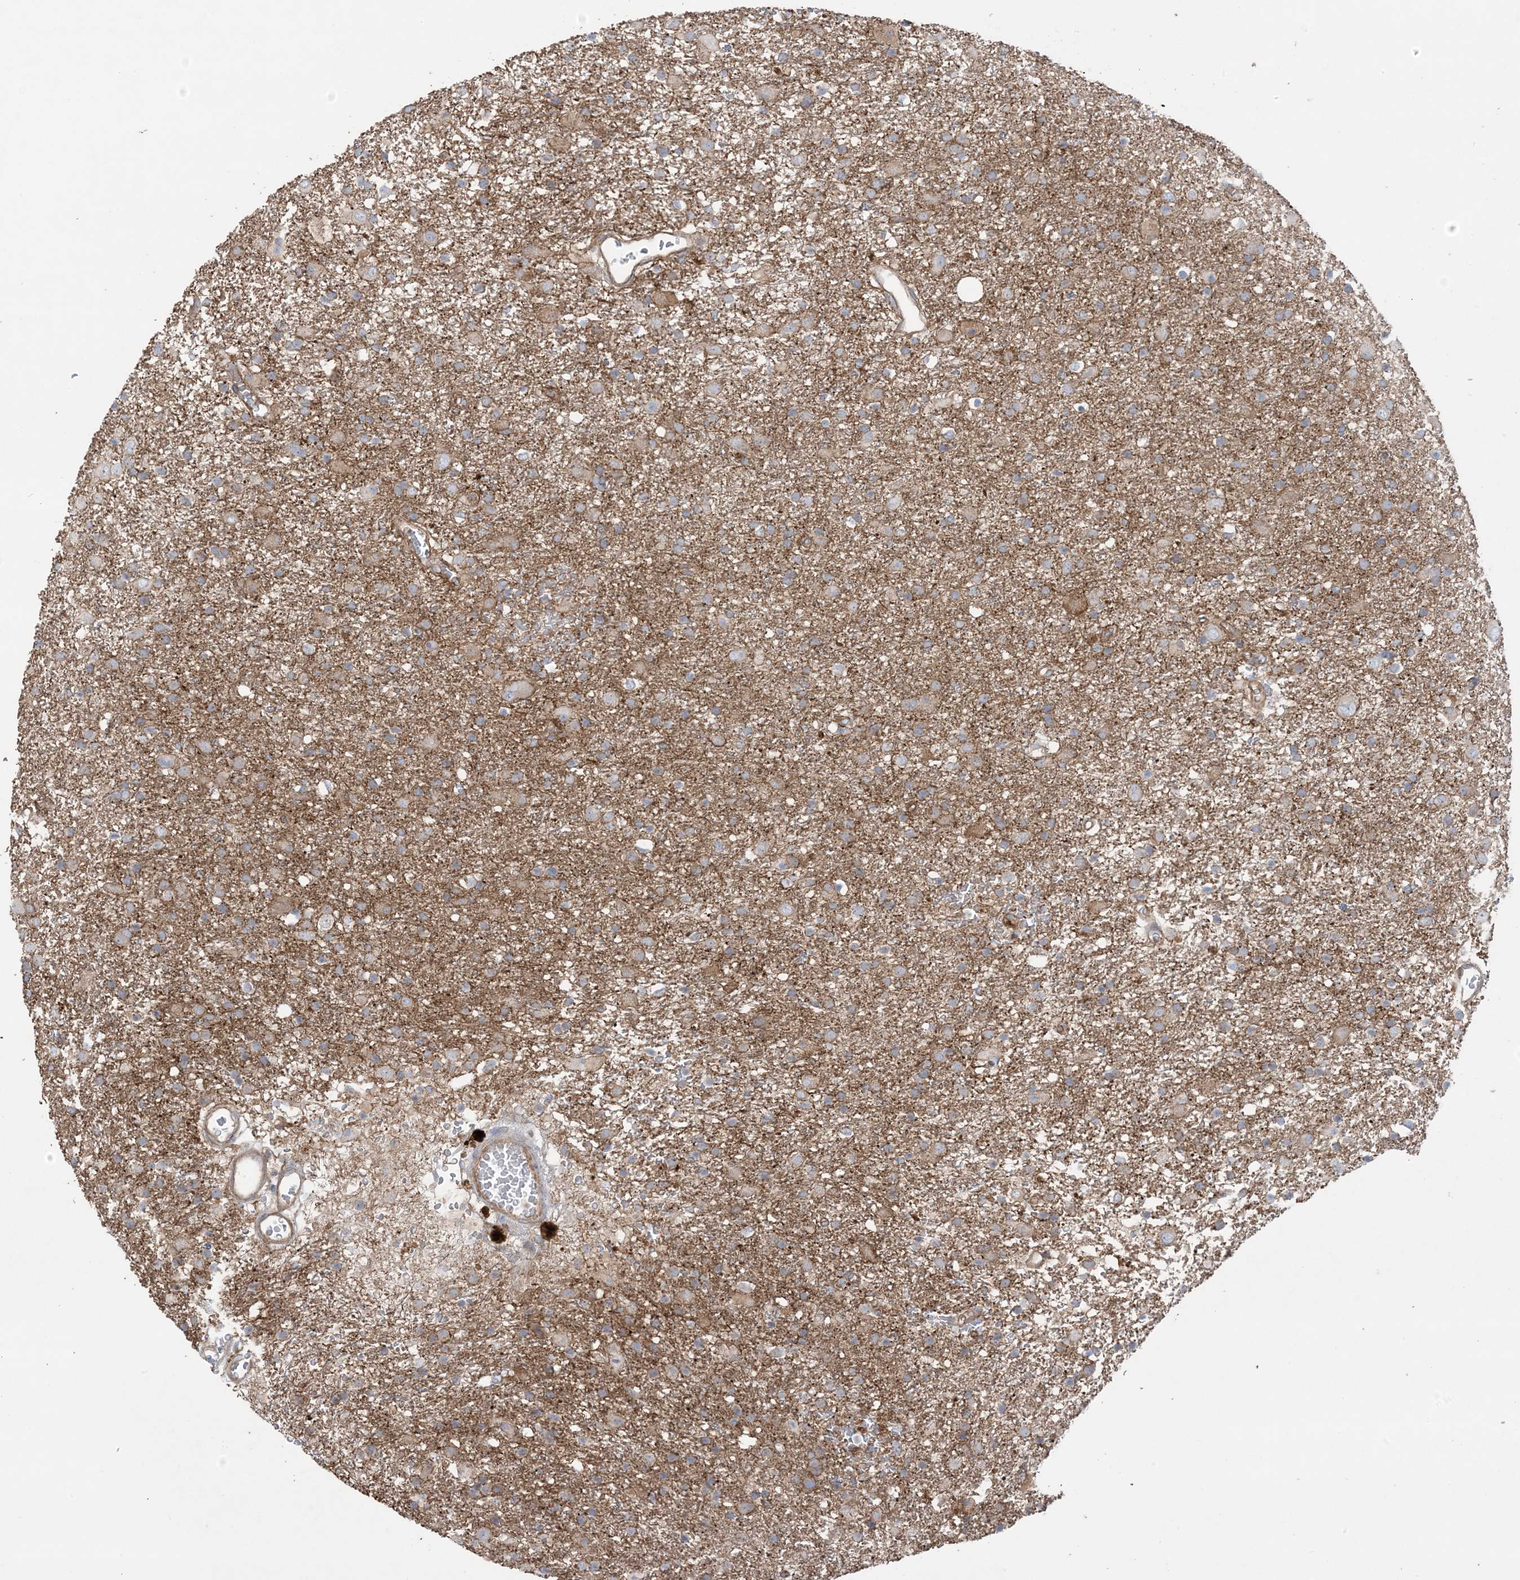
{"staining": {"intensity": "weak", "quantity": "25%-75%", "location": "cytoplasmic/membranous"}, "tissue": "glioma", "cell_type": "Tumor cells", "image_type": "cancer", "snomed": [{"axis": "morphology", "description": "Glioma, malignant, Low grade"}, {"axis": "topography", "description": "Brain"}], "caption": "Human malignant low-grade glioma stained for a protein (brown) shows weak cytoplasmic/membranous positive staining in approximately 25%-75% of tumor cells.", "gene": "CCNY", "patient": {"sex": "male", "age": 65}}